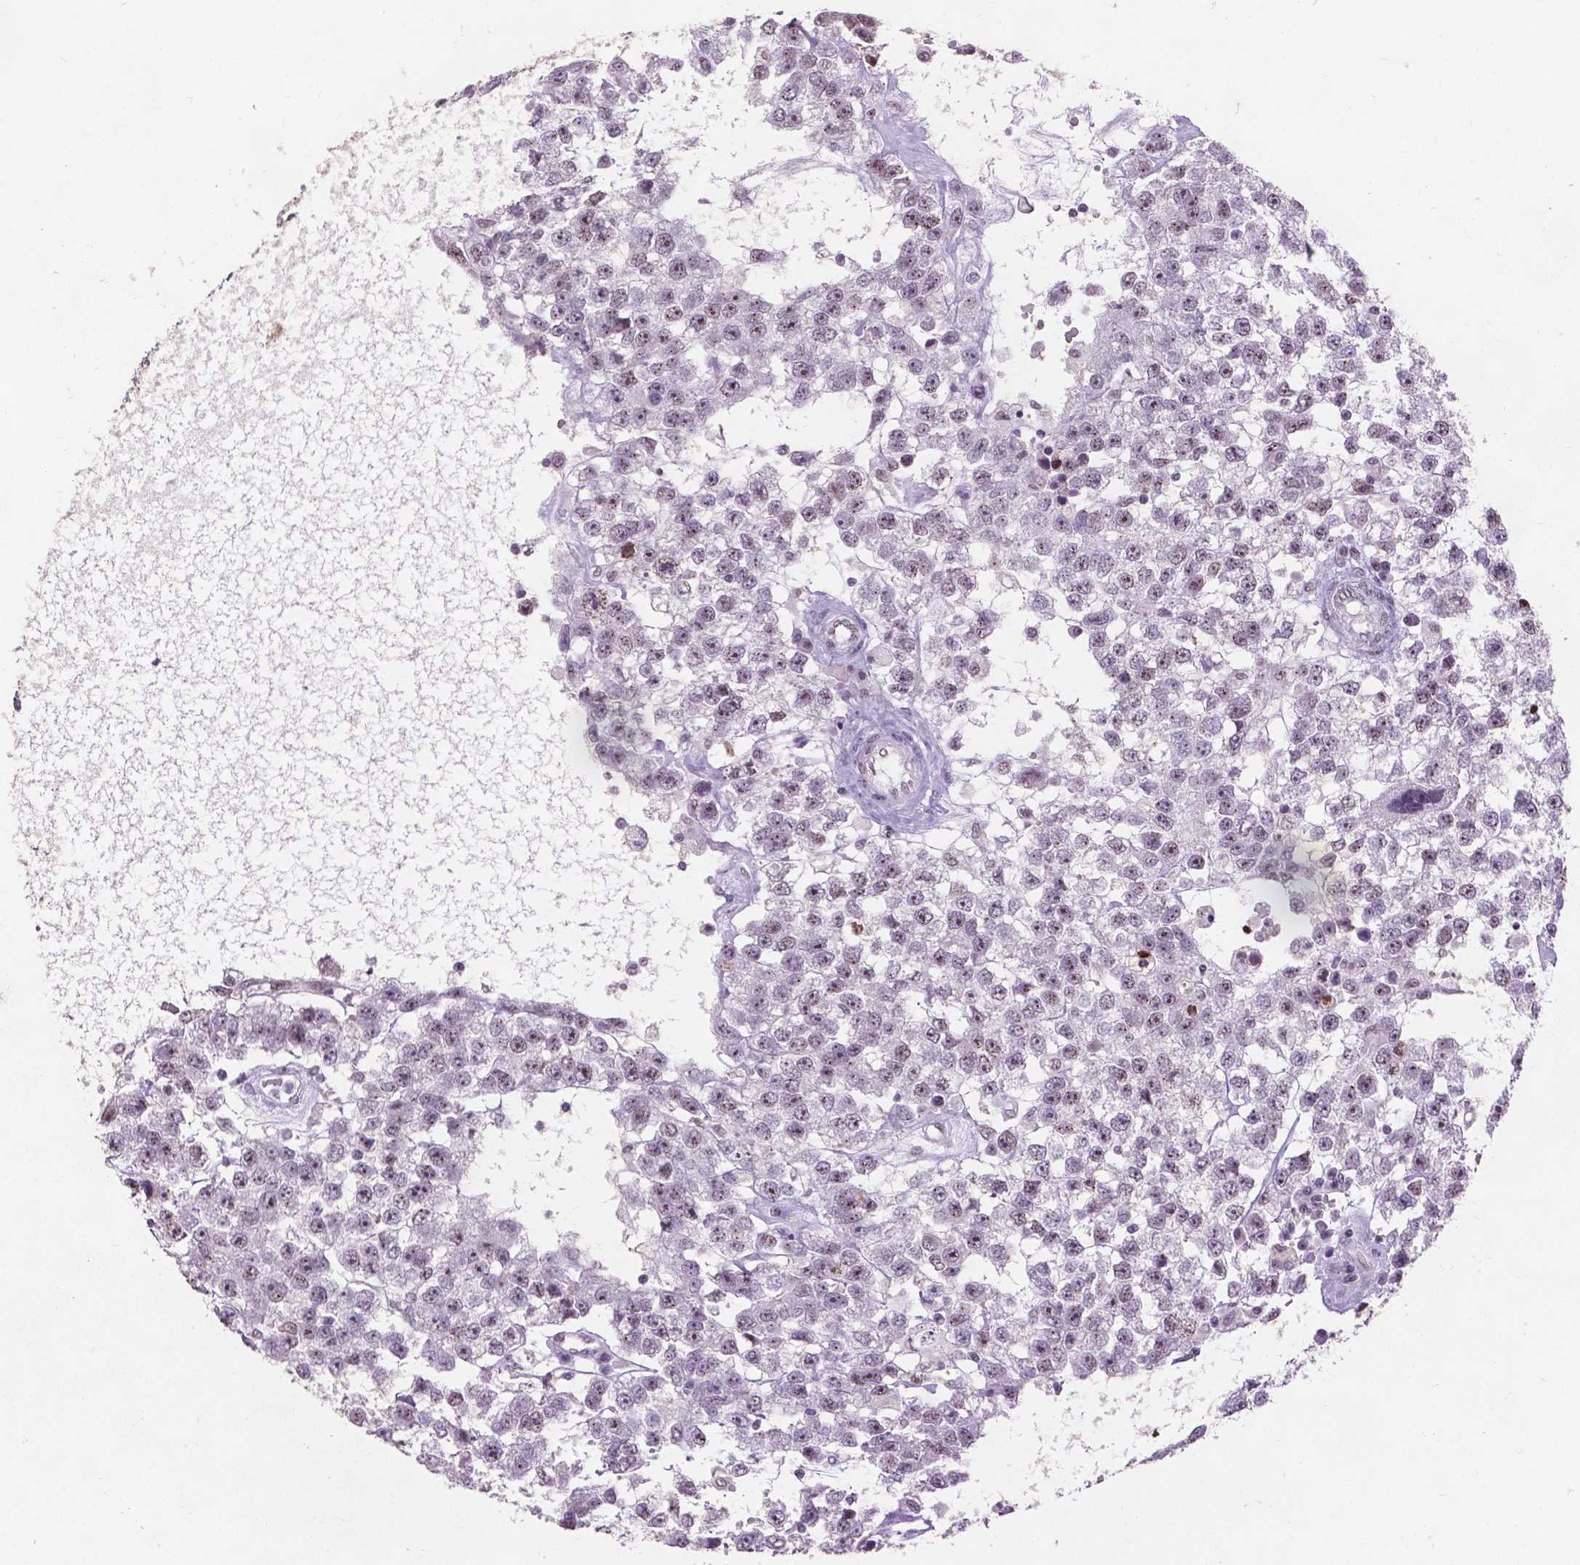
{"staining": {"intensity": "weak", "quantity": "<25%", "location": "nuclear"}, "tissue": "testis cancer", "cell_type": "Tumor cells", "image_type": "cancer", "snomed": [{"axis": "morphology", "description": "Seminoma, NOS"}, {"axis": "topography", "description": "Testis"}], "caption": "The image reveals no significant staining in tumor cells of testis cancer (seminoma).", "gene": "COIL", "patient": {"sex": "male", "age": 34}}